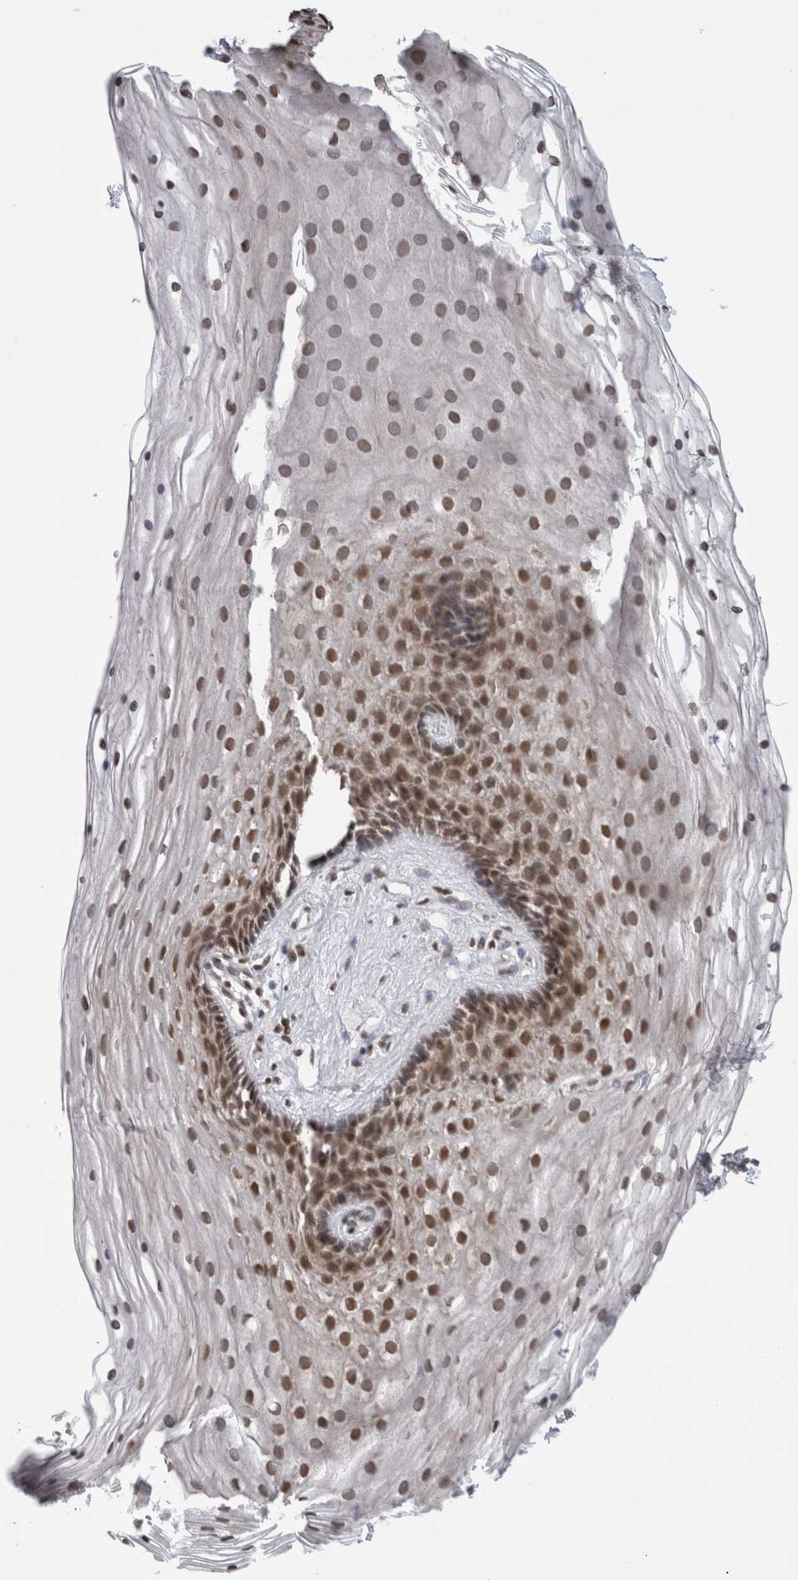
{"staining": {"intensity": "moderate", "quantity": ">75%", "location": "nuclear"}, "tissue": "vagina", "cell_type": "Squamous epithelial cells", "image_type": "normal", "snomed": [{"axis": "morphology", "description": "Normal tissue, NOS"}, {"axis": "topography", "description": "Vagina"}], "caption": "Immunohistochemical staining of unremarkable vagina exhibits >75% levels of moderate nuclear protein staining in about >75% of squamous epithelial cells. (Brightfield microscopy of DAB IHC at high magnification).", "gene": "ZBTB11", "patient": {"sex": "female", "age": 46}}